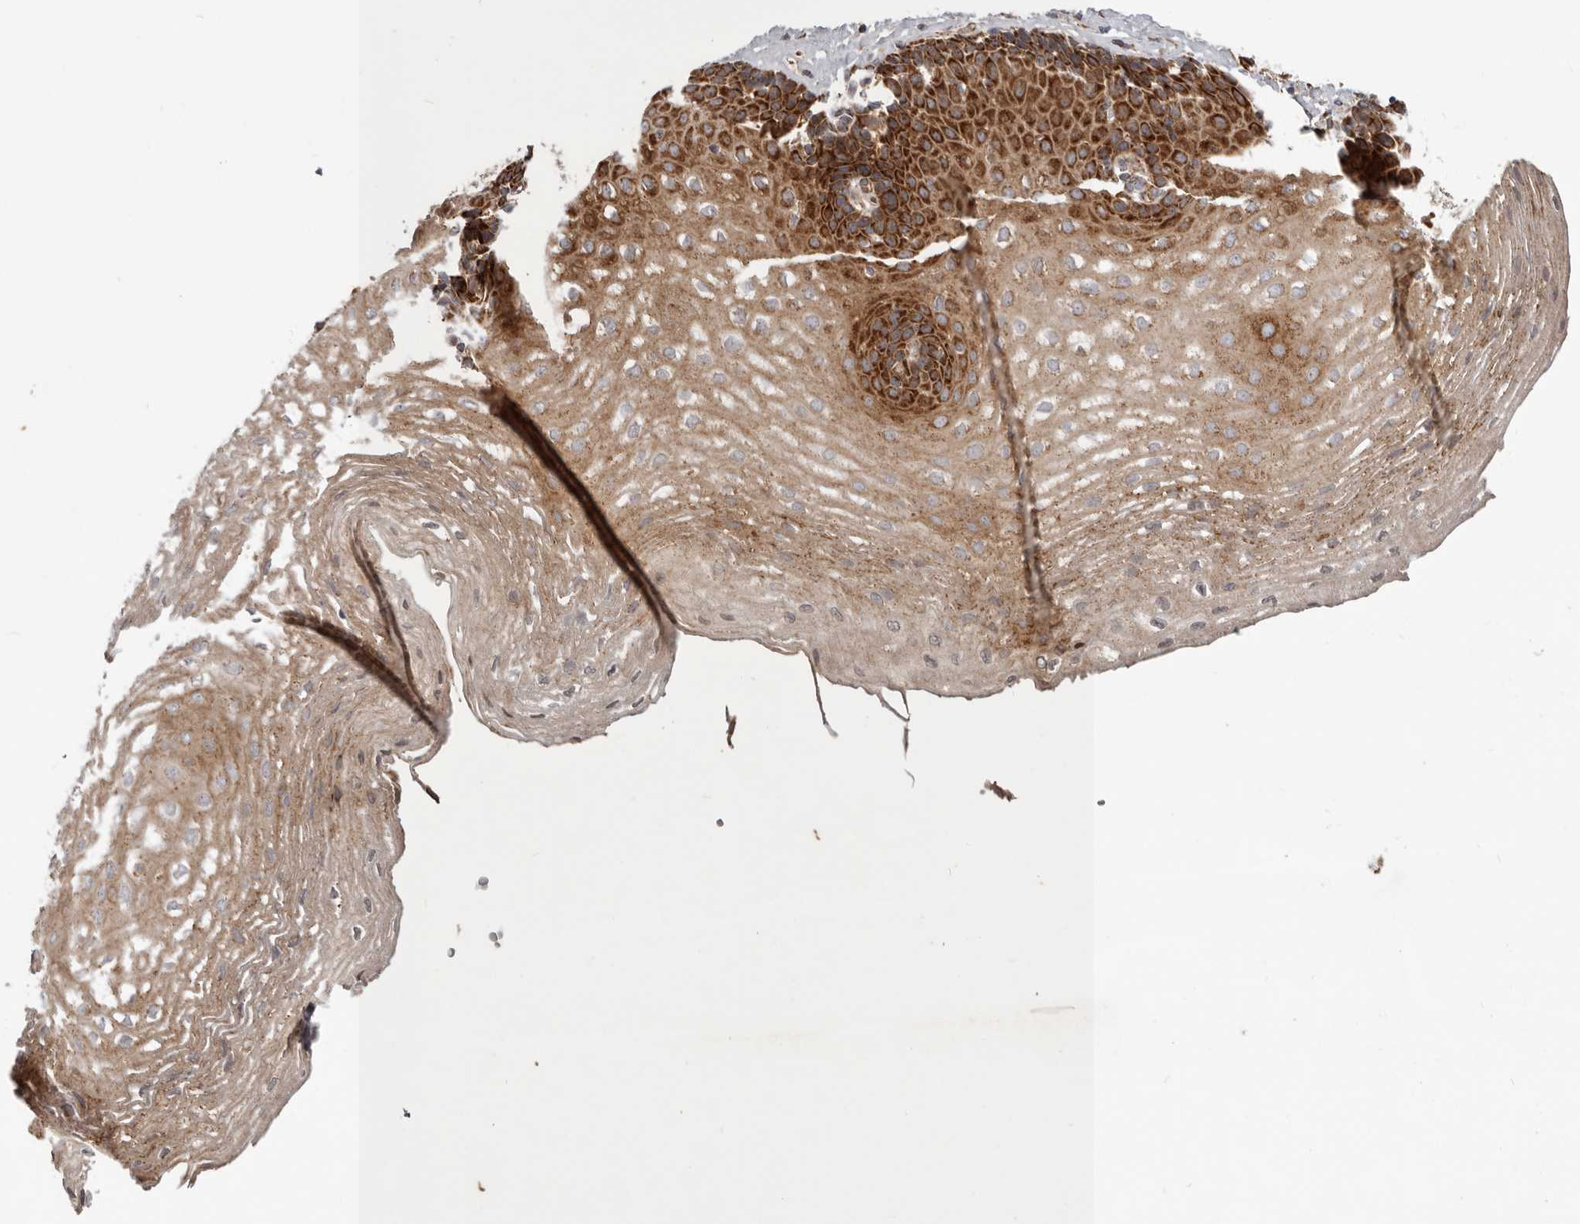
{"staining": {"intensity": "strong", "quantity": "25%-75%", "location": "cytoplasmic/membranous"}, "tissue": "esophagus", "cell_type": "Squamous epithelial cells", "image_type": "normal", "snomed": [{"axis": "morphology", "description": "Normal tissue, NOS"}, {"axis": "topography", "description": "Esophagus"}], "caption": "Esophagus stained with DAB (3,3'-diaminobenzidine) IHC exhibits high levels of strong cytoplasmic/membranous positivity in approximately 25%-75% of squamous epithelial cells.", "gene": "MRPS10", "patient": {"sex": "female", "age": 66}}